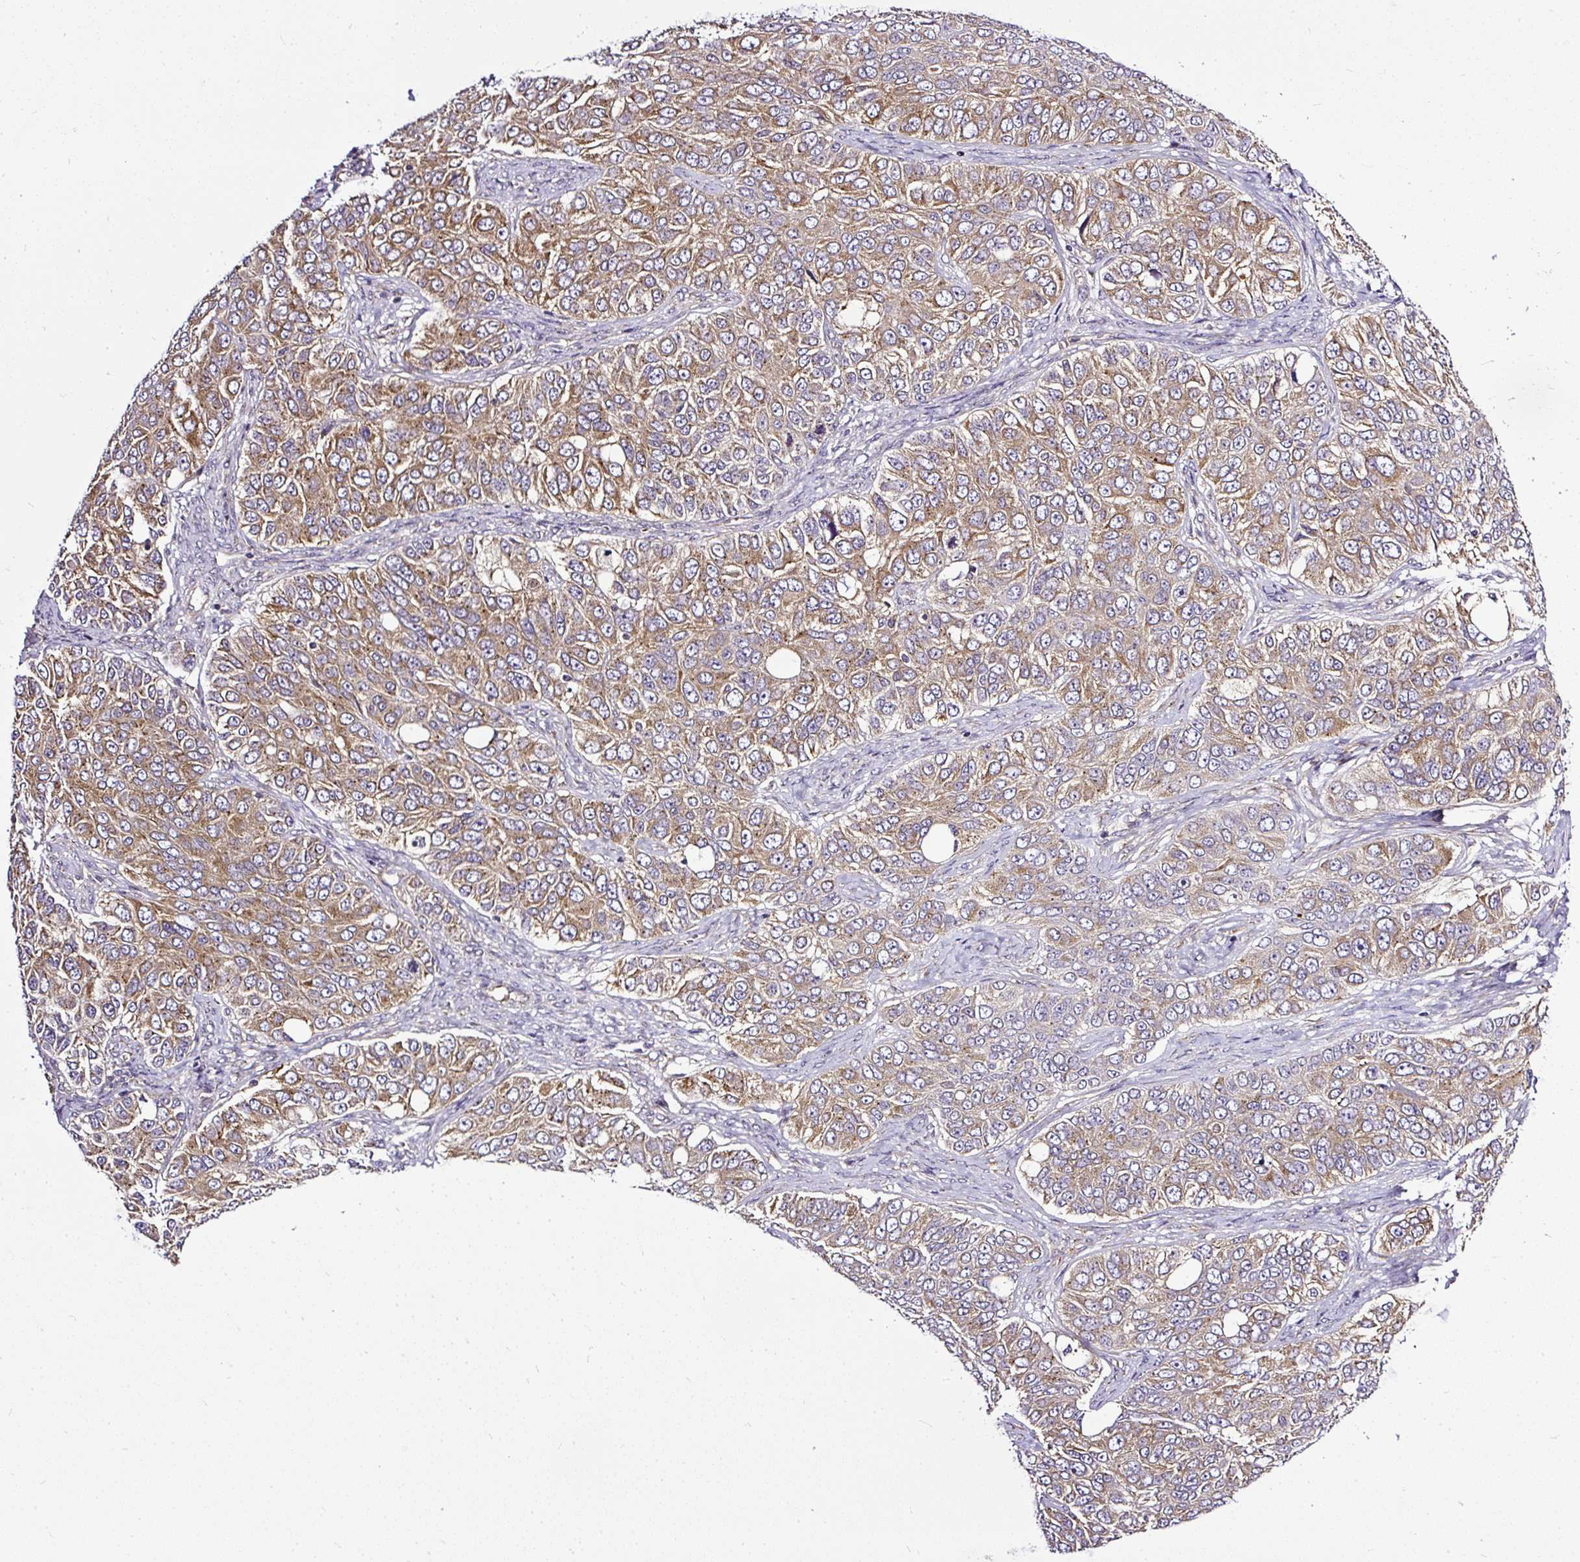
{"staining": {"intensity": "moderate", "quantity": ">75%", "location": "cytoplasmic/membranous"}, "tissue": "ovarian cancer", "cell_type": "Tumor cells", "image_type": "cancer", "snomed": [{"axis": "morphology", "description": "Carcinoma, endometroid"}, {"axis": "topography", "description": "Ovary"}], "caption": "Tumor cells show moderate cytoplasmic/membranous expression in approximately >75% of cells in ovarian cancer (endometroid carcinoma). The staining was performed using DAB to visualize the protein expression in brown, while the nuclei were stained in blue with hematoxylin (Magnification: 20x).", "gene": "SMC4", "patient": {"sex": "female", "age": 51}}